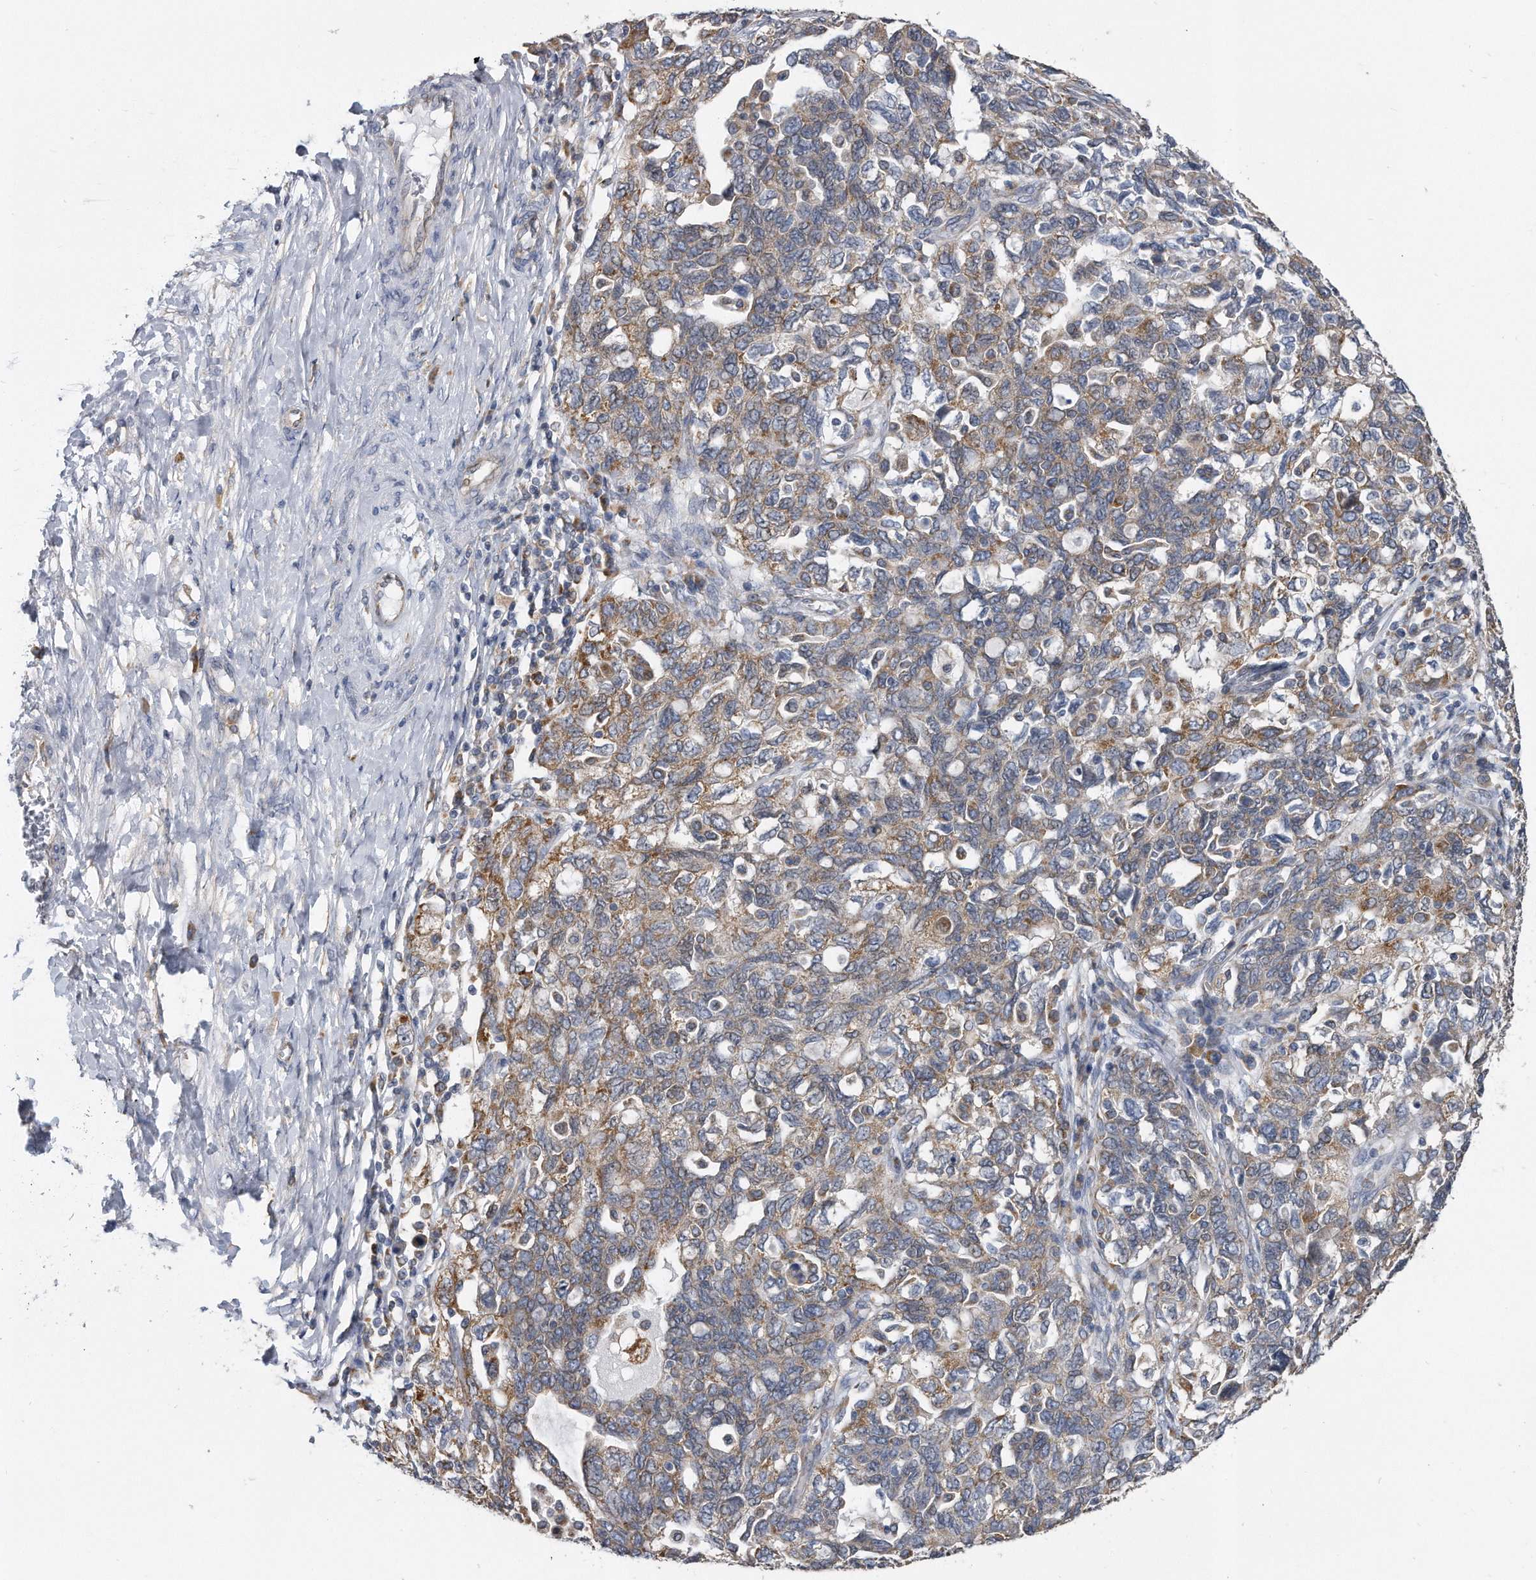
{"staining": {"intensity": "moderate", "quantity": "25%-75%", "location": "cytoplasmic/membranous"}, "tissue": "ovarian cancer", "cell_type": "Tumor cells", "image_type": "cancer", "snomed": [{"axis": "morphology", "description": "Carcinoma, NOS"}, {"axis": "morphology", "description": "Cystadenocarcinoma, serous, NOS"}, {"axis": "topography", "description": "Ovary"}], "caption": "IHC photomicrograph of neoplastic tissue: human carcinoma (ovarian) stained using immunohistochemistry demonstrates medium levels of moderate protein expression localized specifically in the cytoplasmic/membranous of tumor cells, appearing as a cytoplasmic/membranous brown color.", "gene": "CCDC47", "patient": {"sex": "female", "age": 69}}